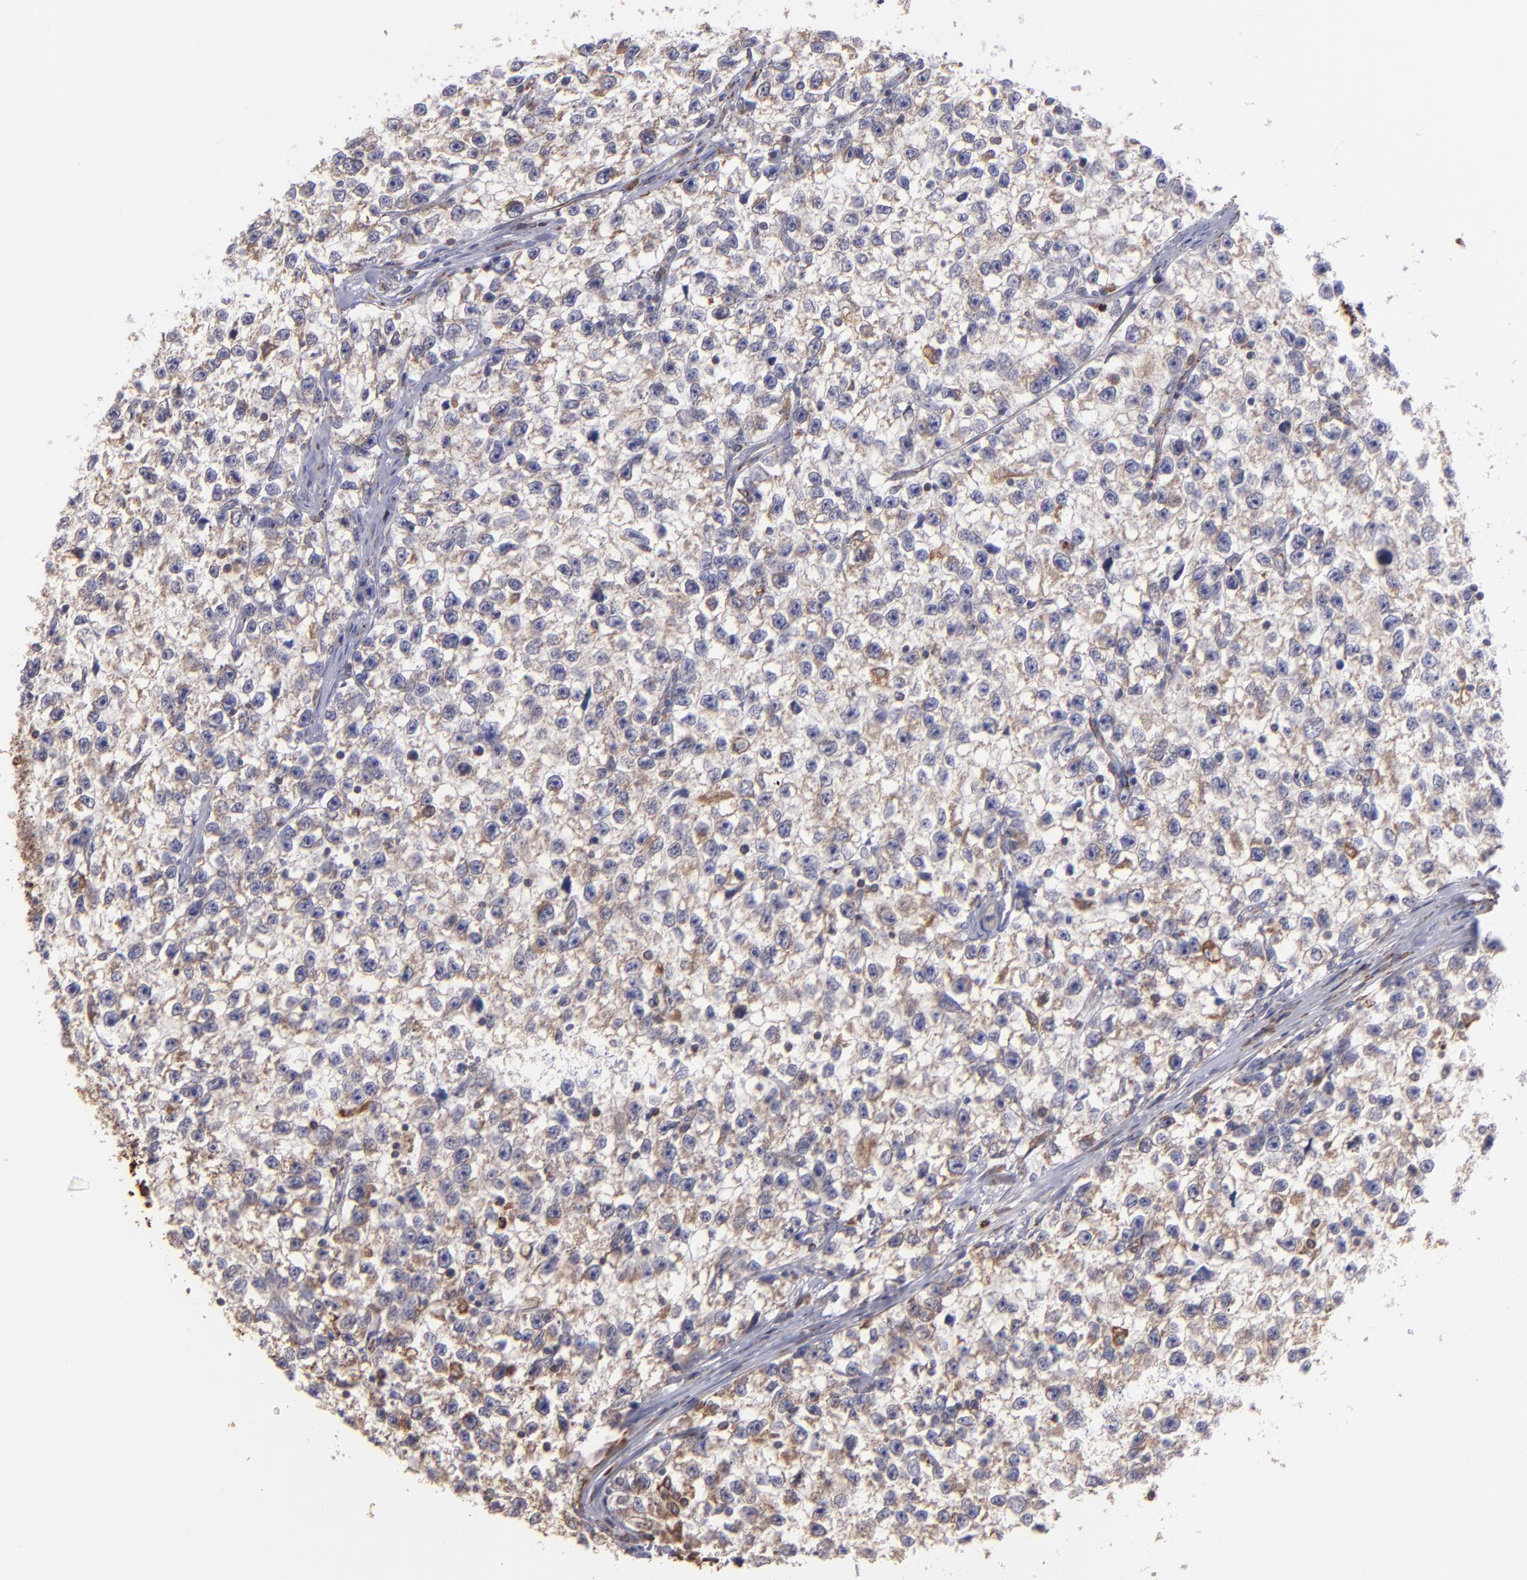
{"staining": {"intensity": "weak", "quantity": ">75%", "location": "cytoplasmic/membranous"}, "tissue": "testis cancer", "cell_type": "Tumor cells", "image_type": "cancer", "snomed": [{"axis": "morphology", "description": "Seminoma, NOS"}, {"axis": "morphology", "description": "Carcinoma, Embryonal, NOS"}, {"axis": "topography", "description": "Testis"}], "caption": "A low amount of weak cytoplasmic/membranous positivity is present in approximately >75% of tumor cells in seminoma (testis) tissue.", "gene": "MAOB", "patient": {"sex": "male", "age": 30}}